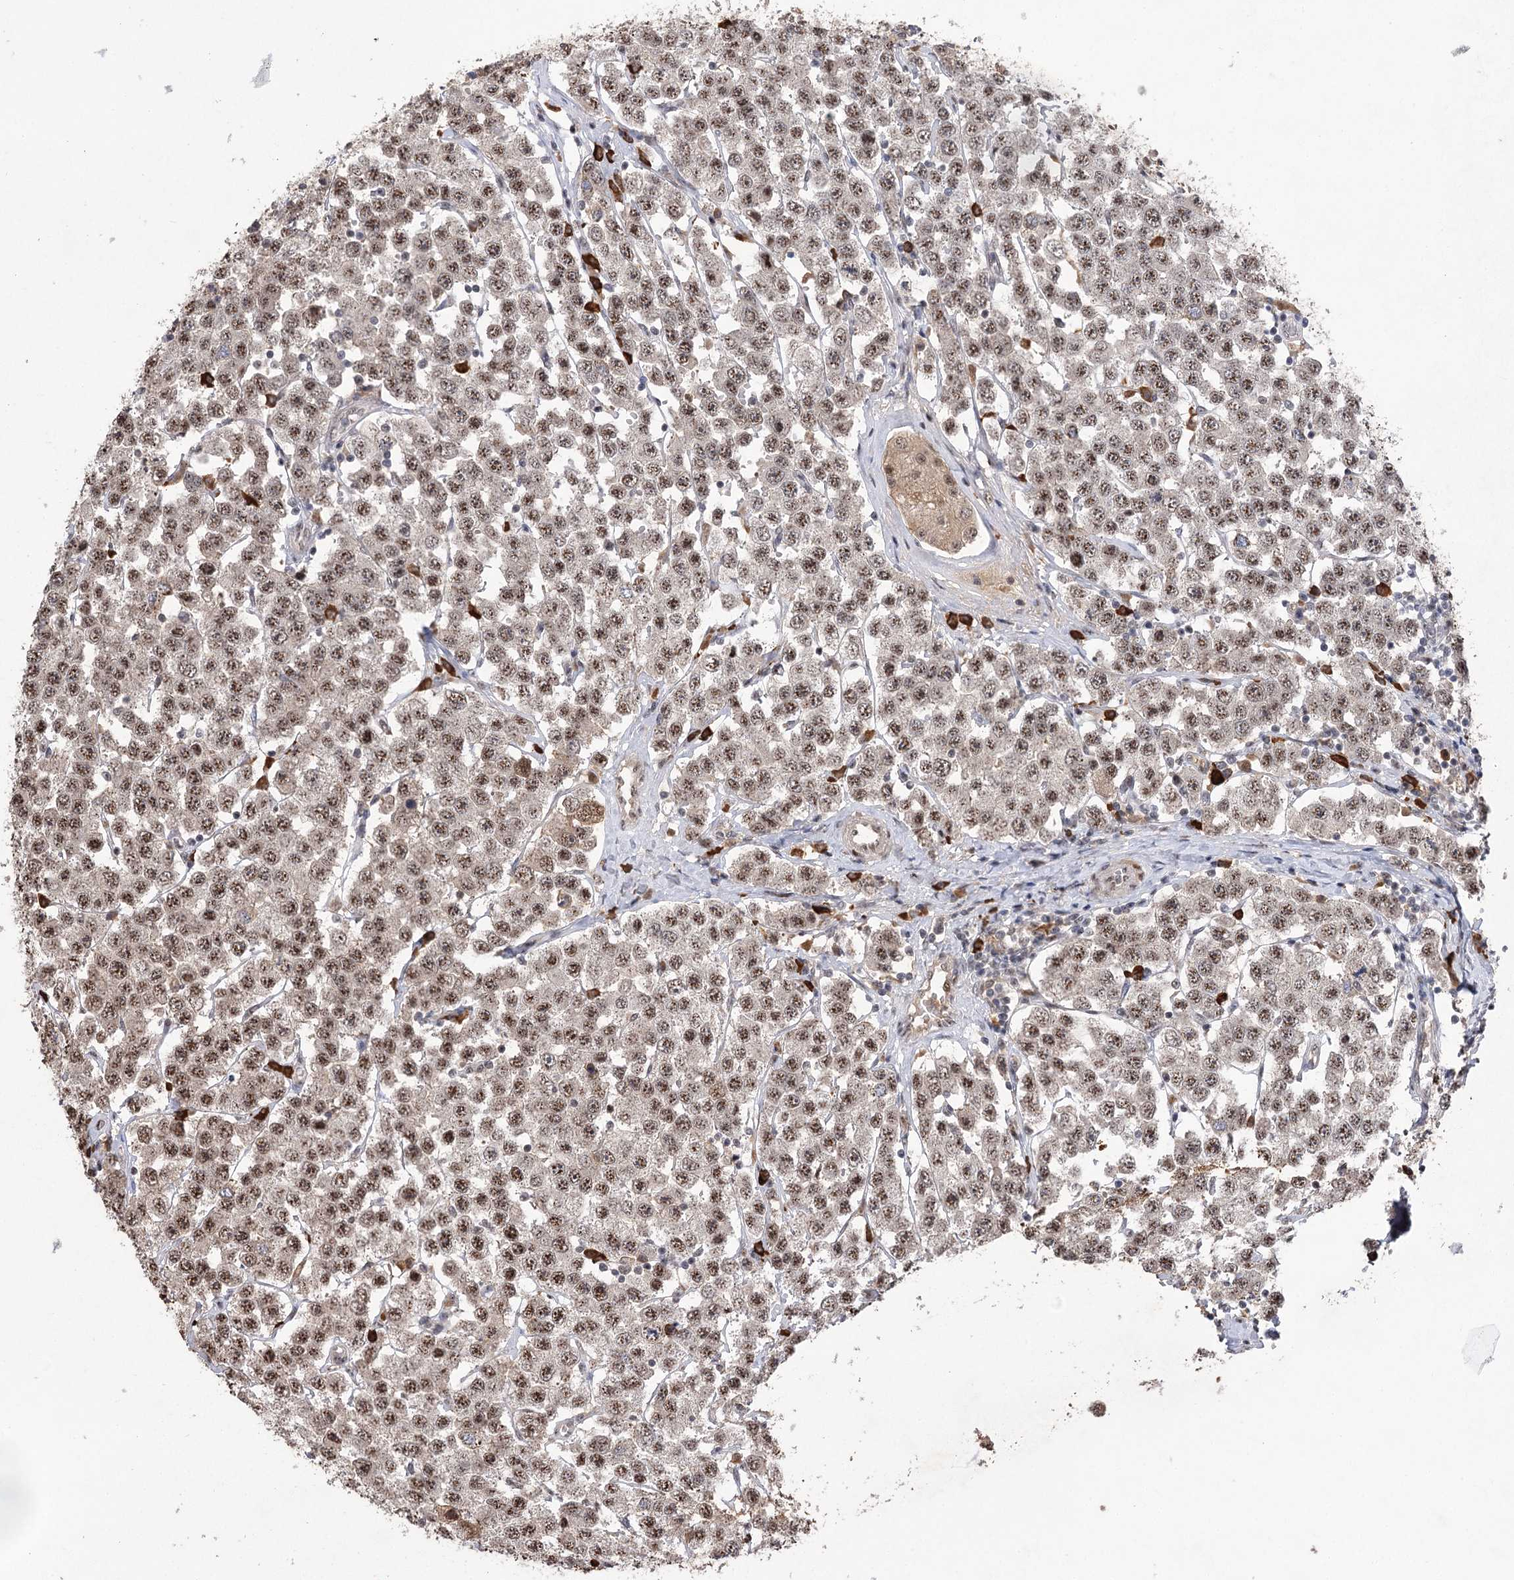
{"staining": {"intensity": "weak", "quantity": ">75%", "location": "nuclear"}, "tissue": "testis cancer", "cell_type": "Tumor cells", "image_type": "cancer", "snomed": [{"axis": "morphology", "description": "Seminoma, NOS"}, {"axis": "topography", "description": "Testis"}], "caption": "Immunohistochemistry (IHC) histopathology image of human testis seminoma stained for a protein (brown), which shows low levels of weak nuclear expression in about >75% of tumor cells.", "gene": "PYROXD1", "patient": {"sex": "male", "age": 28}}